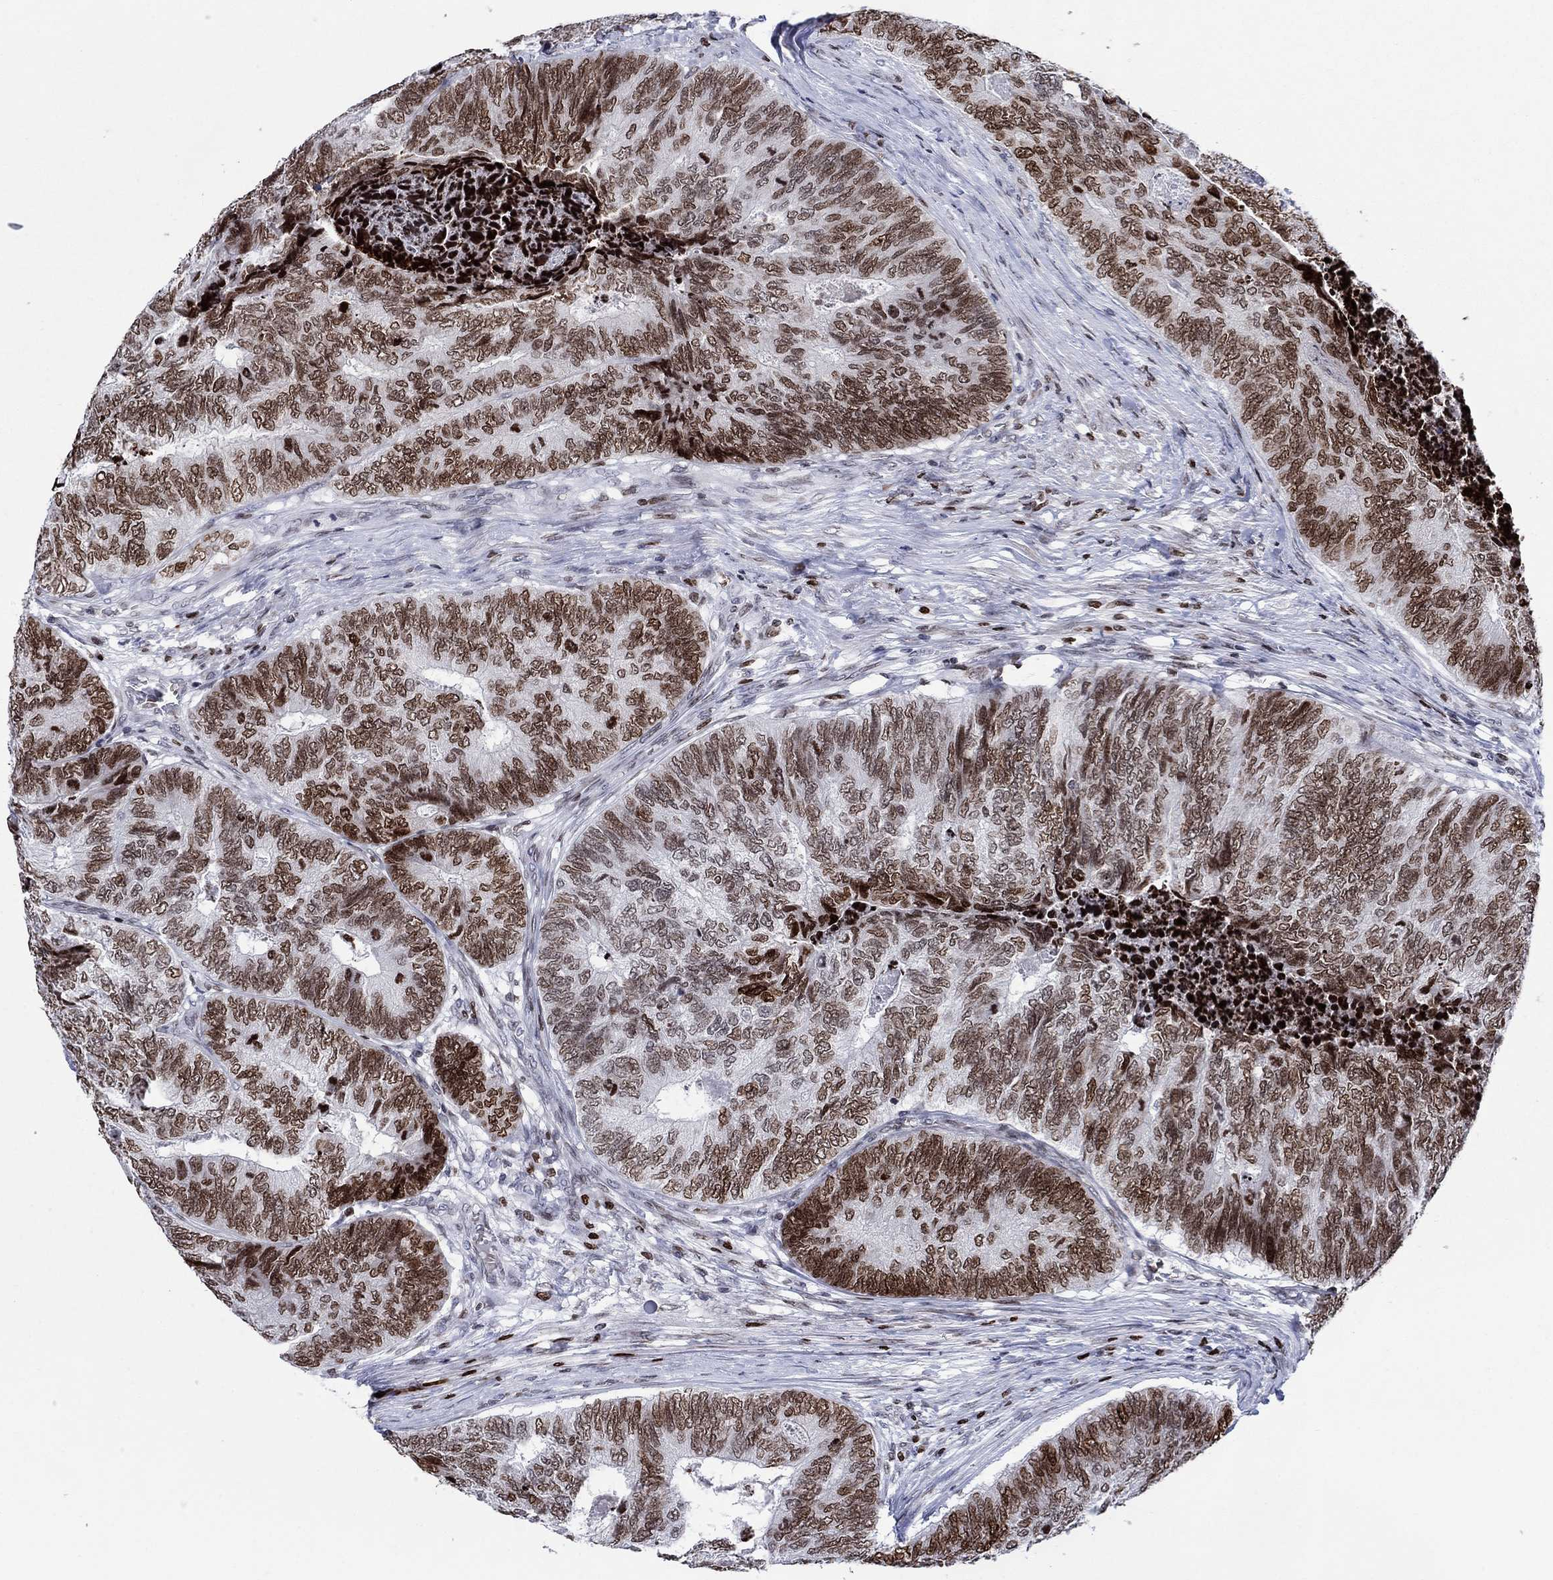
{"staining": {"intensity": "strong", "quantity": "<25%", "location": "nuclear"}, "tissue": "colorectal cancer", "cell_type": "Tumor cells", "image_type": "cancer", "snomed": [{"axis": "morphology", "description": "Adenocarcinoma, NOS"}, {"axis": "topography", "description": "Colon"}], "caption": "Adenocarcinoma (colorectal) tissue exhibits strong nuclear positivity in about <25% of tumor cells, visualized by immunohistochemistry.", "gene": "HMGA1", "patient": {"sex": "female", "age": 67}}